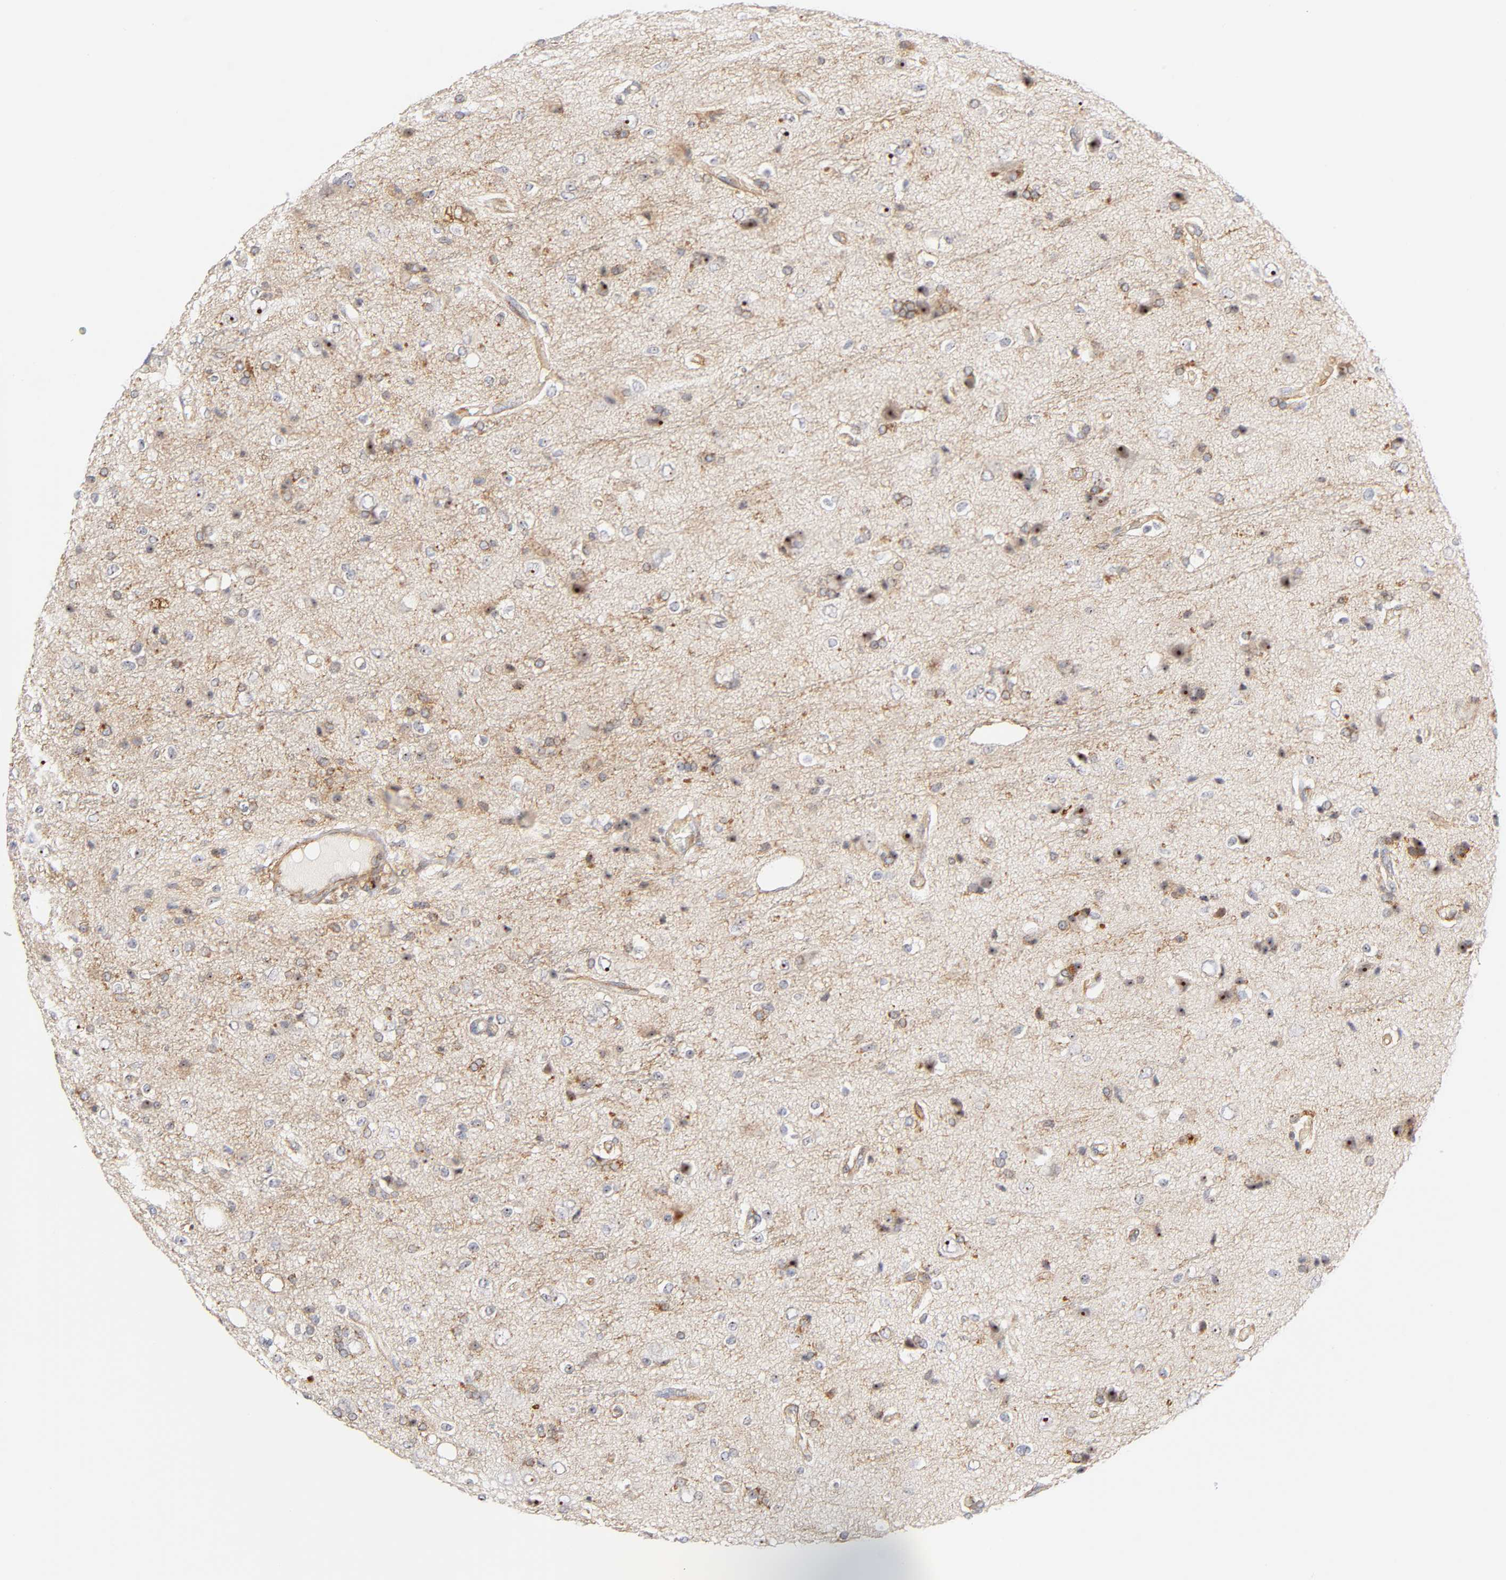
{"staining": {"intensity": "strong", "quantity": ">75%", "location": "cytoplasmic/membranous,nuclear"}, "tissue": "glioma", "cell_type": "Tumor cells", "image_type": "cancer", "snomed": [{"axis": "morphology", "description": "Glioma, malignant, High grade"}, {"axis": "topography", "description": "Brain"}], "caption": "The photomicrograph reveals a brown stain indicating the presence of a protein in the cytoplasmic/membranous and nuclear of tumor cells in malignant glioma (high-grade). Ihc stains the protein of interest in brown and the nuclei are stained blue.", "gene": "PLD1", "patient": {"sex": "male", "age": 47}}